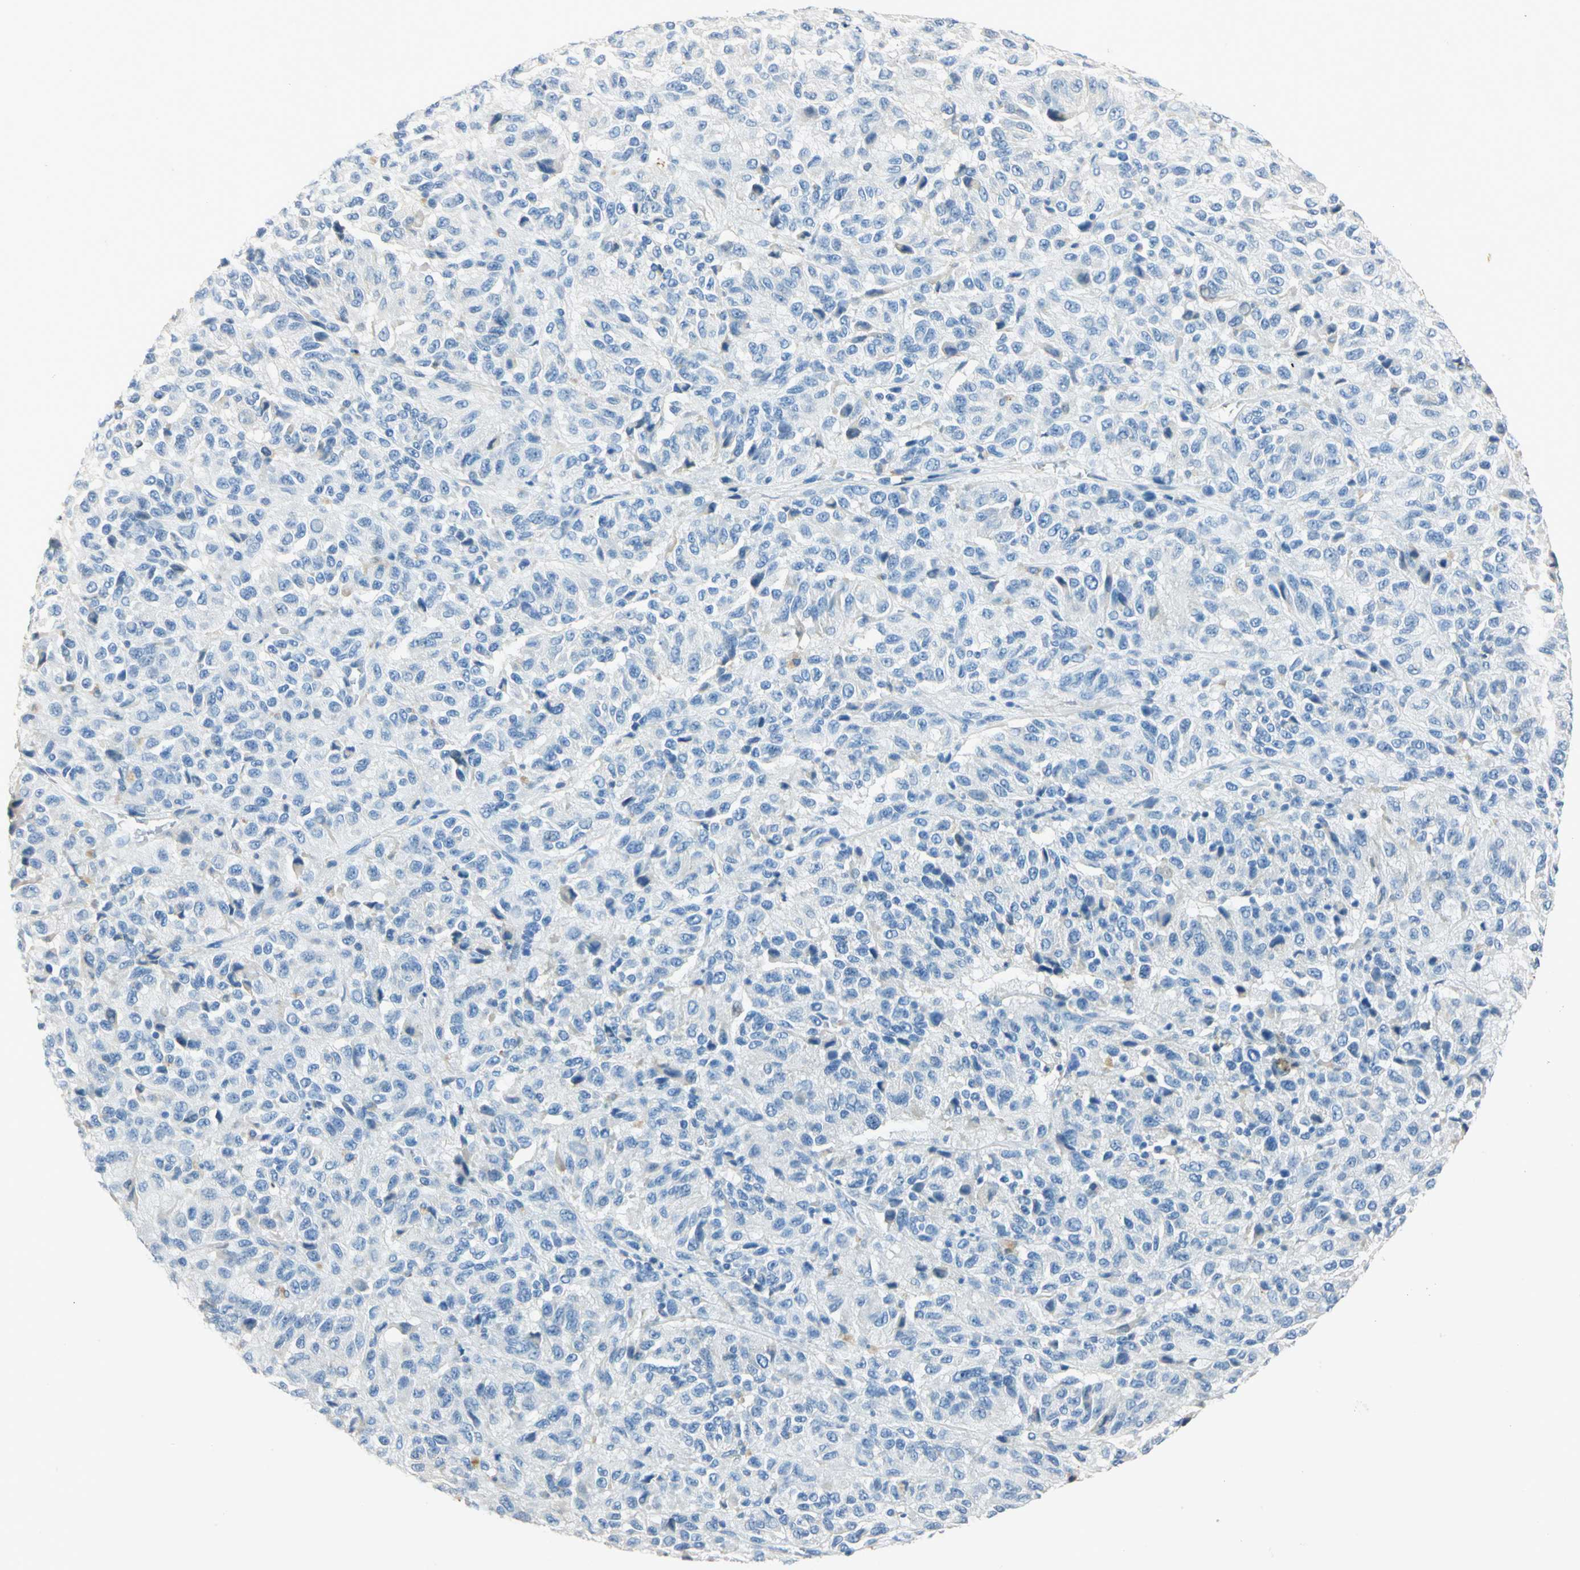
{"staining": {"intensity": "negative", "quantity": "none", "location": "none"}, "tissue": "melanoma", "cell_type": "Tumor cells", "image_type": "cancer", "snomed": [{"axis": "morphology", "description": "Malignant melanoma, Metastatic site"}, {"axis": "topography", "description": "Lung"}], "caption": "This is a histopathology image of IHC staining of melanoma, which shows no expression in tumor cells. Brightfield microscopy of IHC stained with DAB (3,3'-diaminobenzidine) (brown) and hematoxylin (blue), captured at high magnification.", "gene": "ANXA4", "patient": {"sex": "male", "age": 64}}